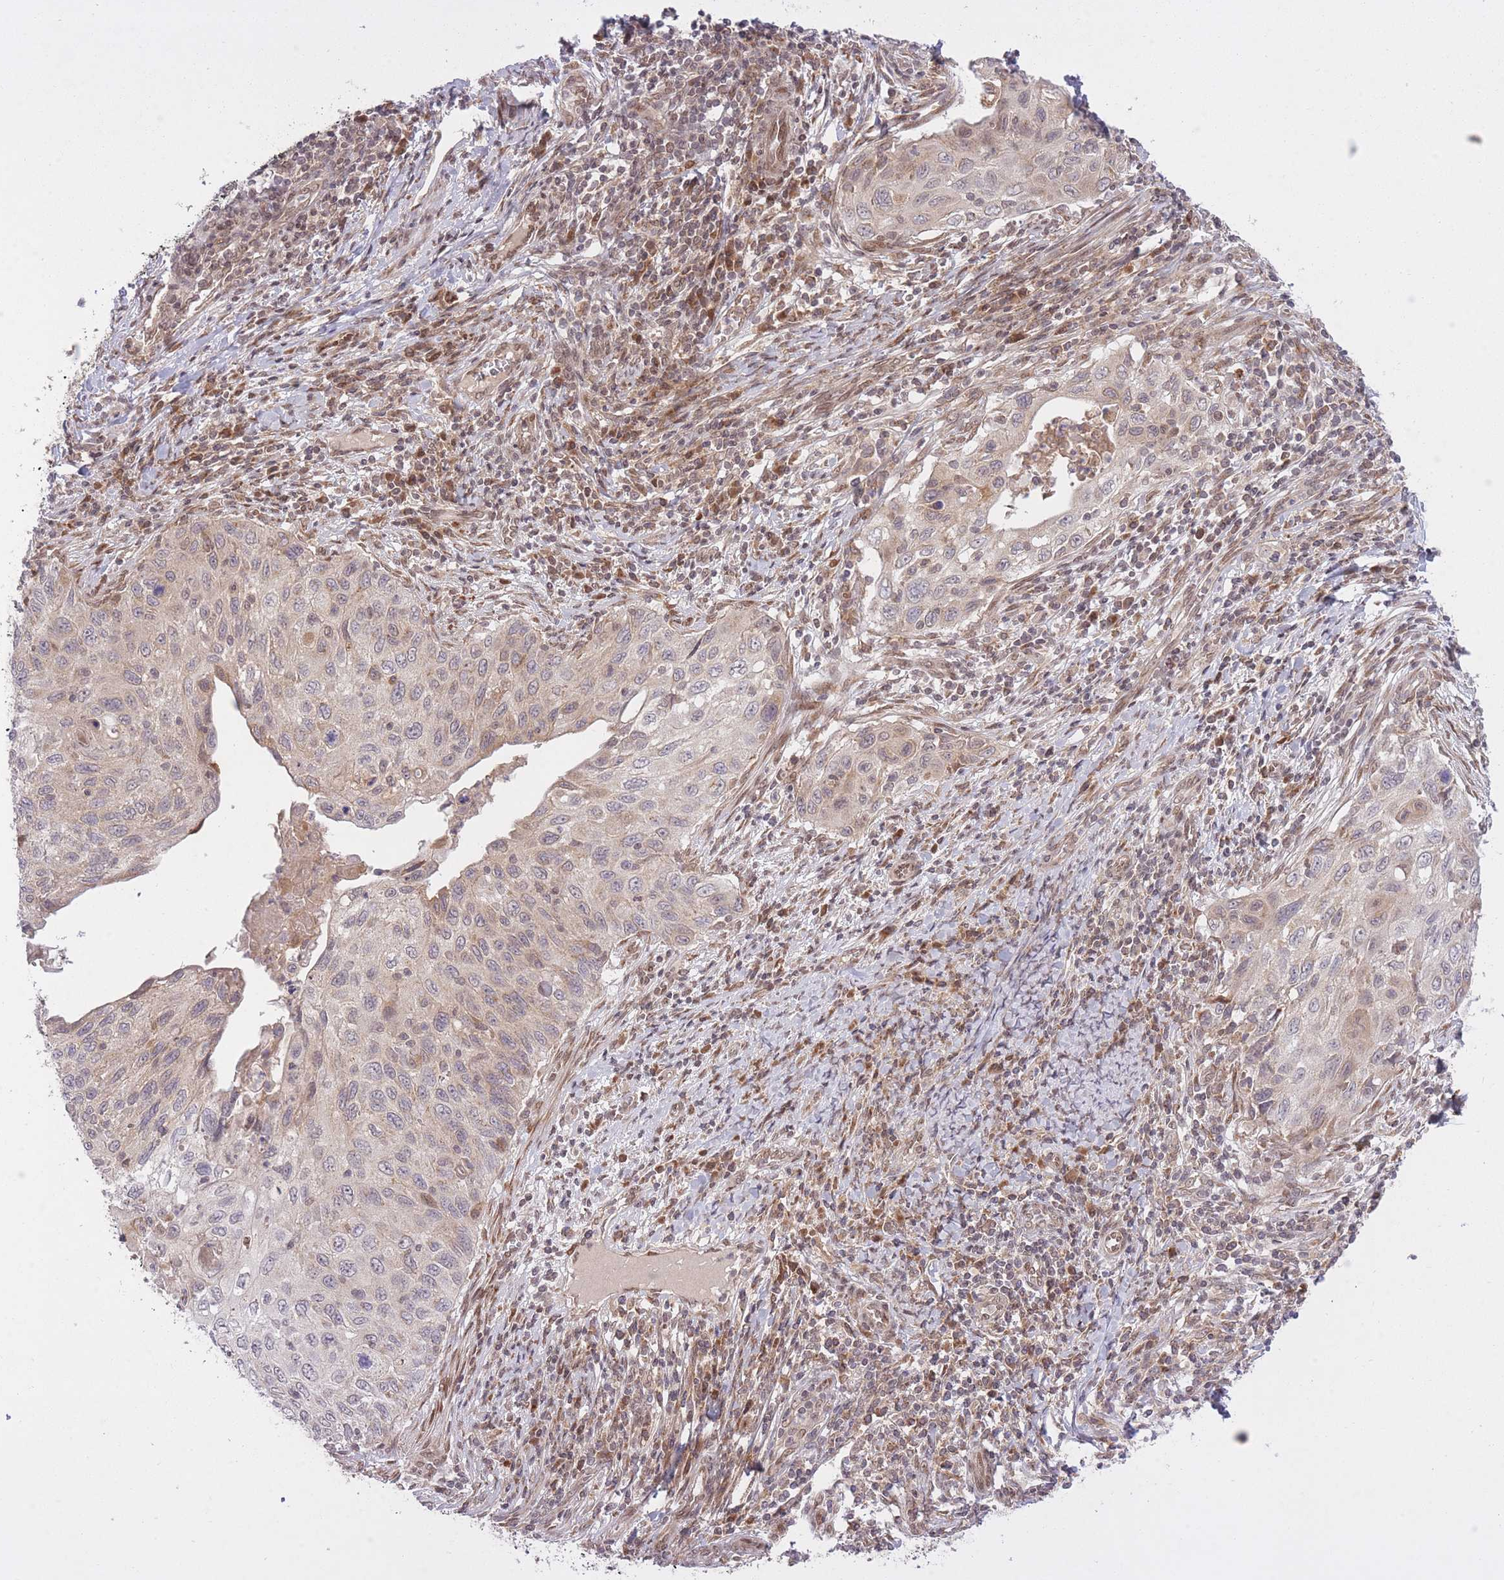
{"staining": {"intensity": "weak", "quantity": "<25%", "location": "cytoplasmic/membranous"}, "tissue": "cervical cancer", "cell_type": "Tumor cells", "image_type": "cancer", "snomed": [{"axis": "morphology", "description": "Squamous cell carcinoma, NOS"}, {"axis": "topography", "description": "Cervix"}], "caption": "There is no significant staining in tumor cells of squamous cell carcinoma (cervical). The staining was performed using DAB (3,3'-diaminobenzidine) to visualize the protein expression in brown, while the nuclei were stained in blue with hematoxylin (Magnification: 20x).", "gene": "ZNF391", "patient": {"sex": "female", "age": 70}}